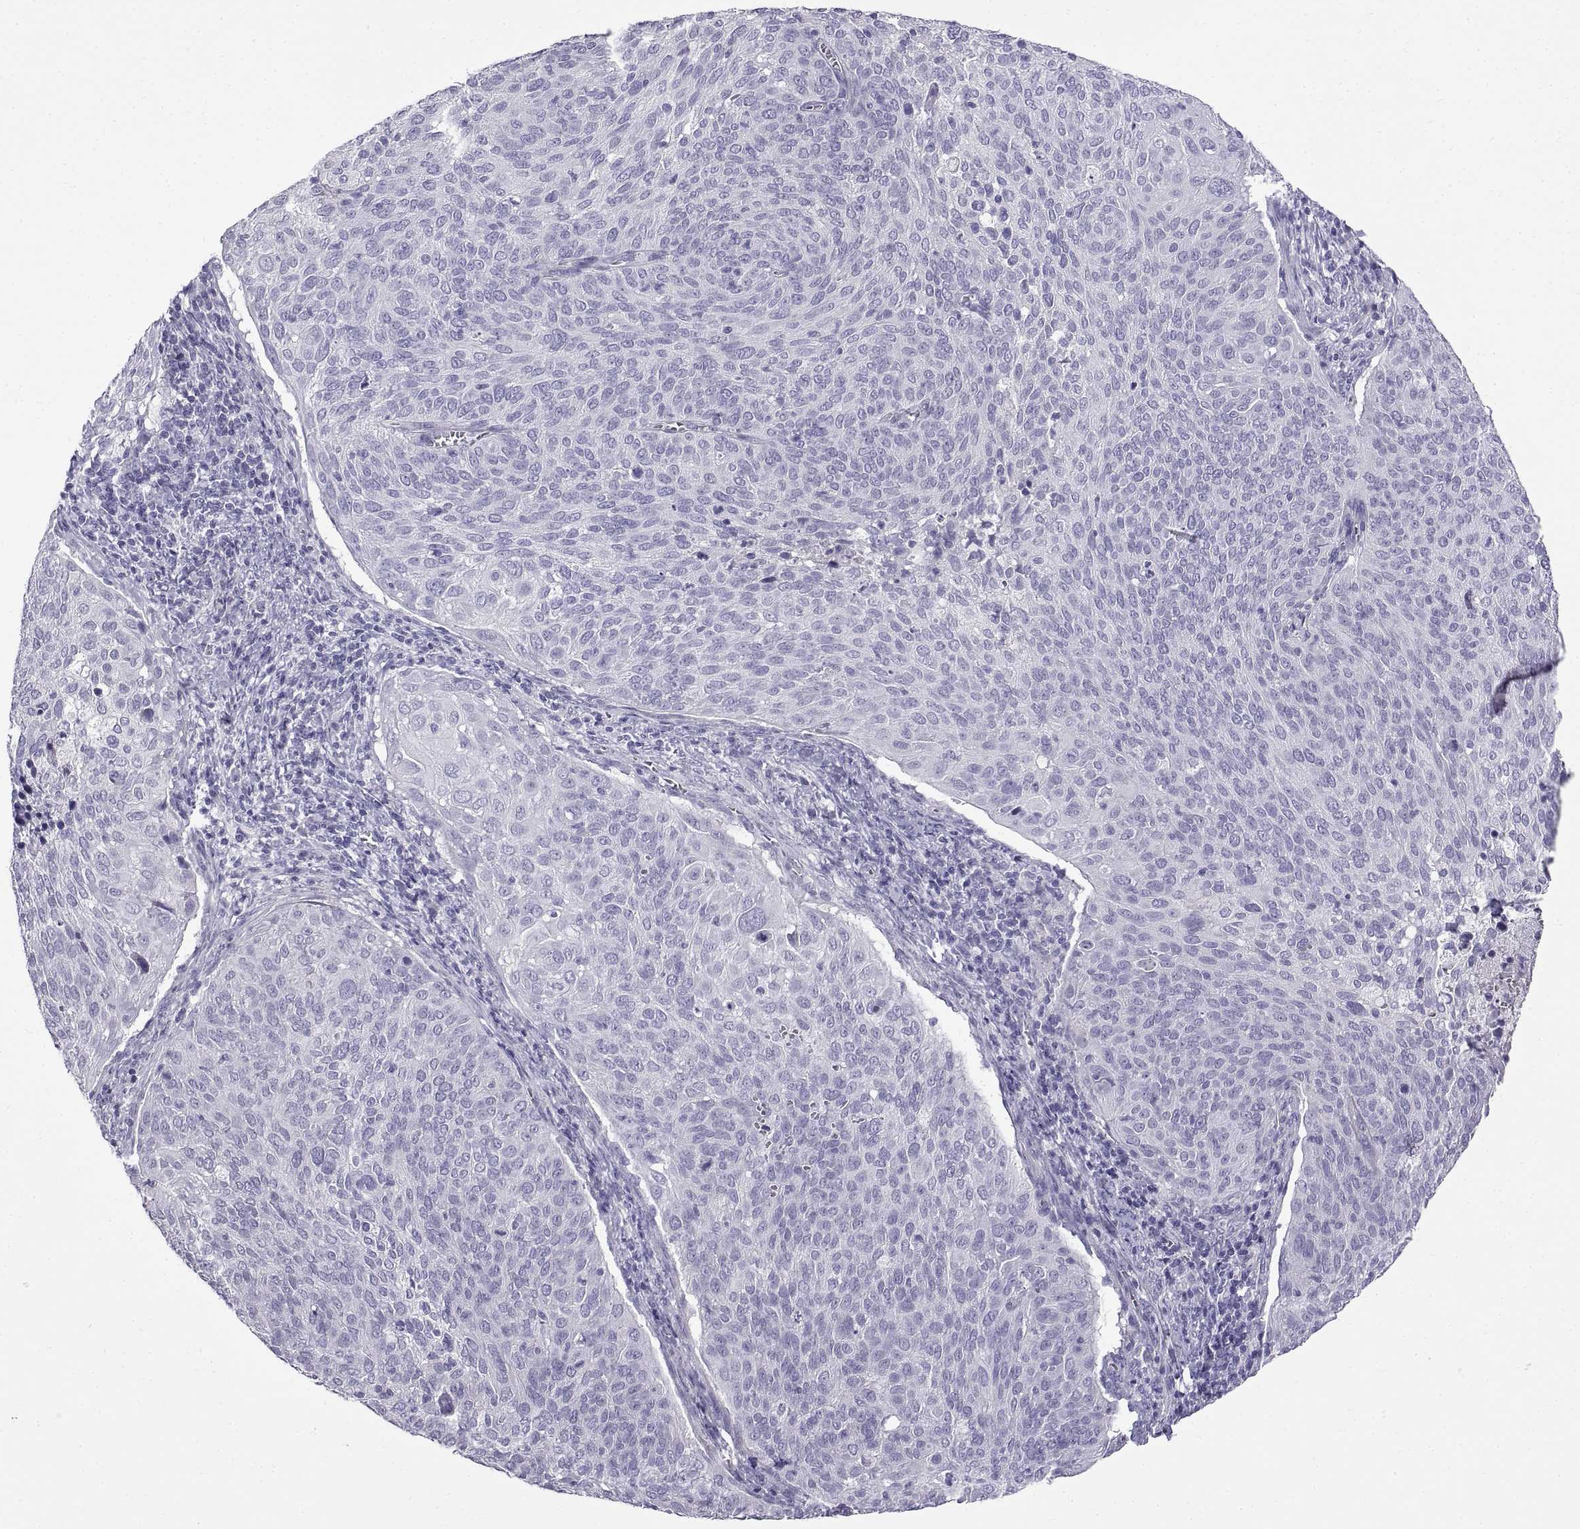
{"staining": {"intensity": "negative", "quantity": "none", "location": "none"}, "tissue": "cervical cancer", "cell_type": "Tumor cells", "image_type": "cancer", "snomed": [{"axis": "morphology", "description": "Squamous cell carcinoma, NOS"}, {"axis": "topography", "description": "Cervix"}], "caption": "Tumor cells are negative for brown protein staining in cervical squamous cell carcinoma.", "gene": "SPDYE1", "patient": {"sex": "female", "age": 39}}